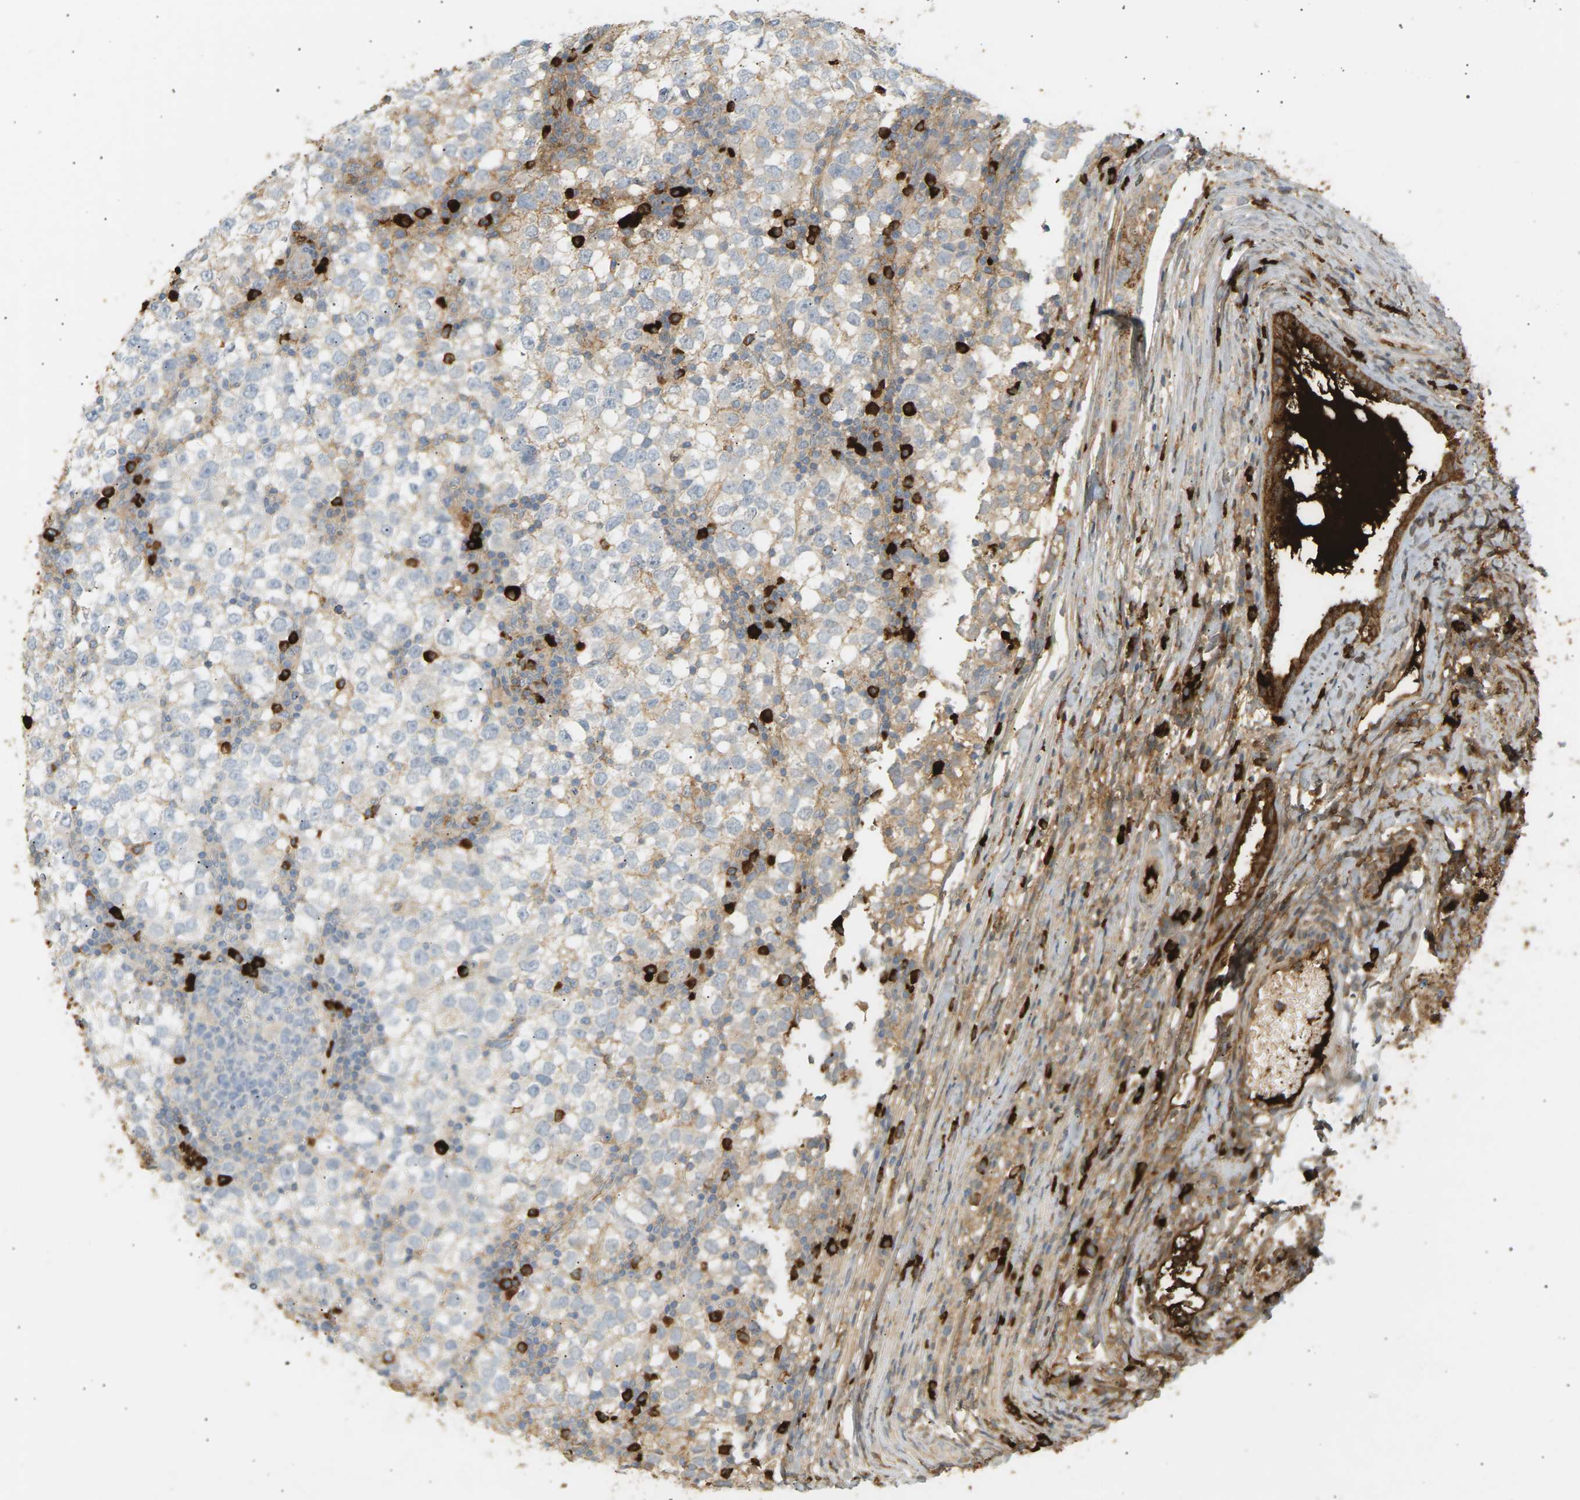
{"staining": {"intensity": "weak", "quantity": "<25%", "location": "cytoplasmic/membranous"}, "tissue": "testis cancer", "cell_type": "Tumor cells", "image_type": "cancer", "snomed": [{"axis": "morphology", "description": "Seminoma, NOS"}, {"axis": "topography", "description": "Testis"}], "caption": "The photomicrograph shows no staining of tumor cells in testis cancer. (DAB (3,3'-diaminobenzidine) IHC, high magnification).", "gene": "IGLC3", "patient": {"sex": "male", "age": 65}}